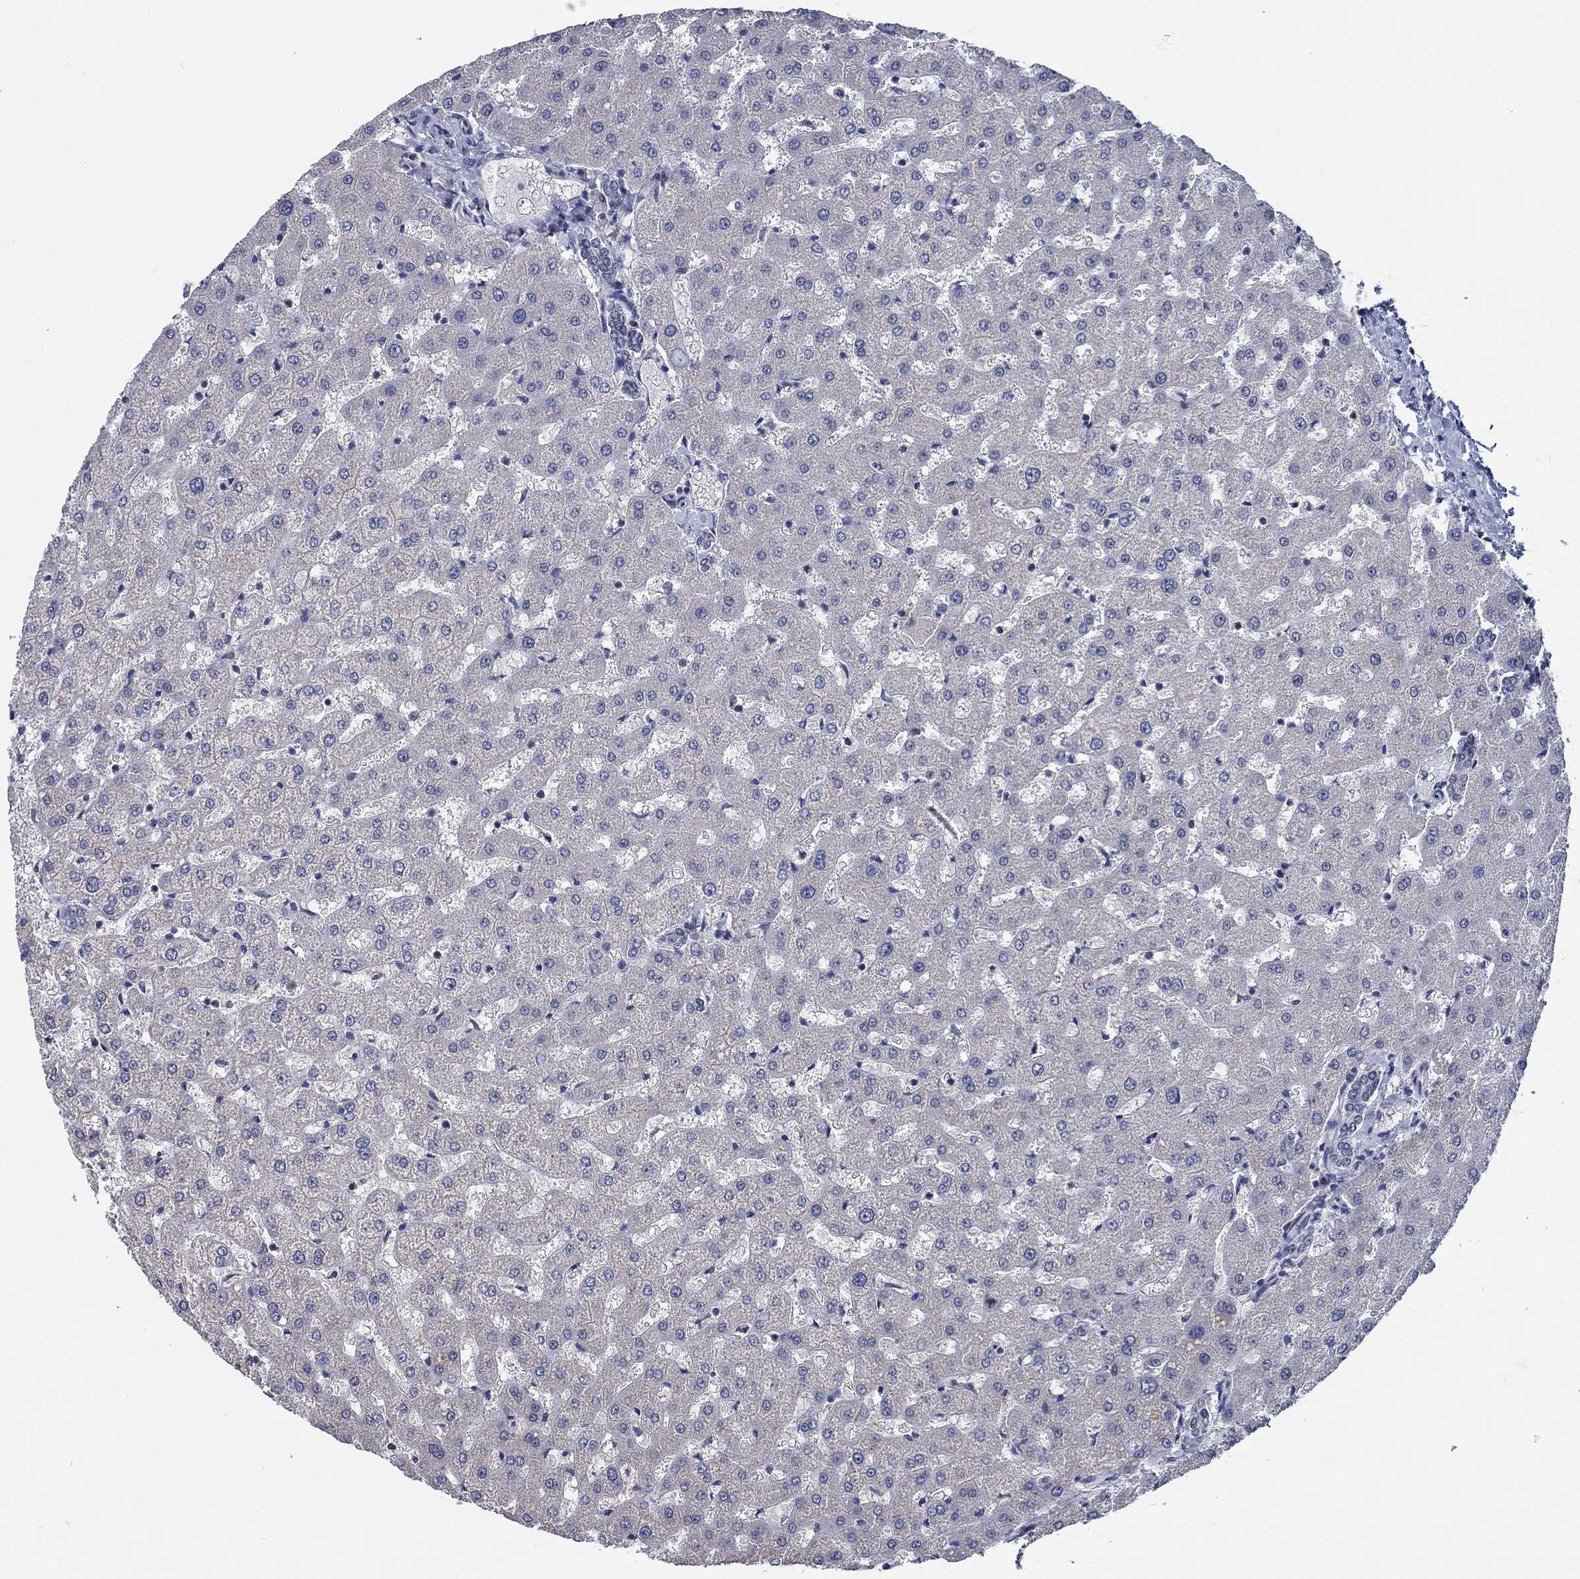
{"staining": {"intensity": "negative", "quantity": "none", "location": "none"}, "tissue": "liver", "cell_type": "Cholangiocytes", "image_type": "normal", "snomed": [{"axis": "morphology", "description": "Normal tissue, NOS"}, {"axis": "topography", "description": "Liver"}], "caption": "Immunohistochemical staining of normal human liver reveals no significant staining in cholangiocytes. The staining is performed using DAB brown chromogen with nuclei counter-stained in using hematoxylin.", "gene": "HTN1", "patient": {"sex": "female", "age": 50}}